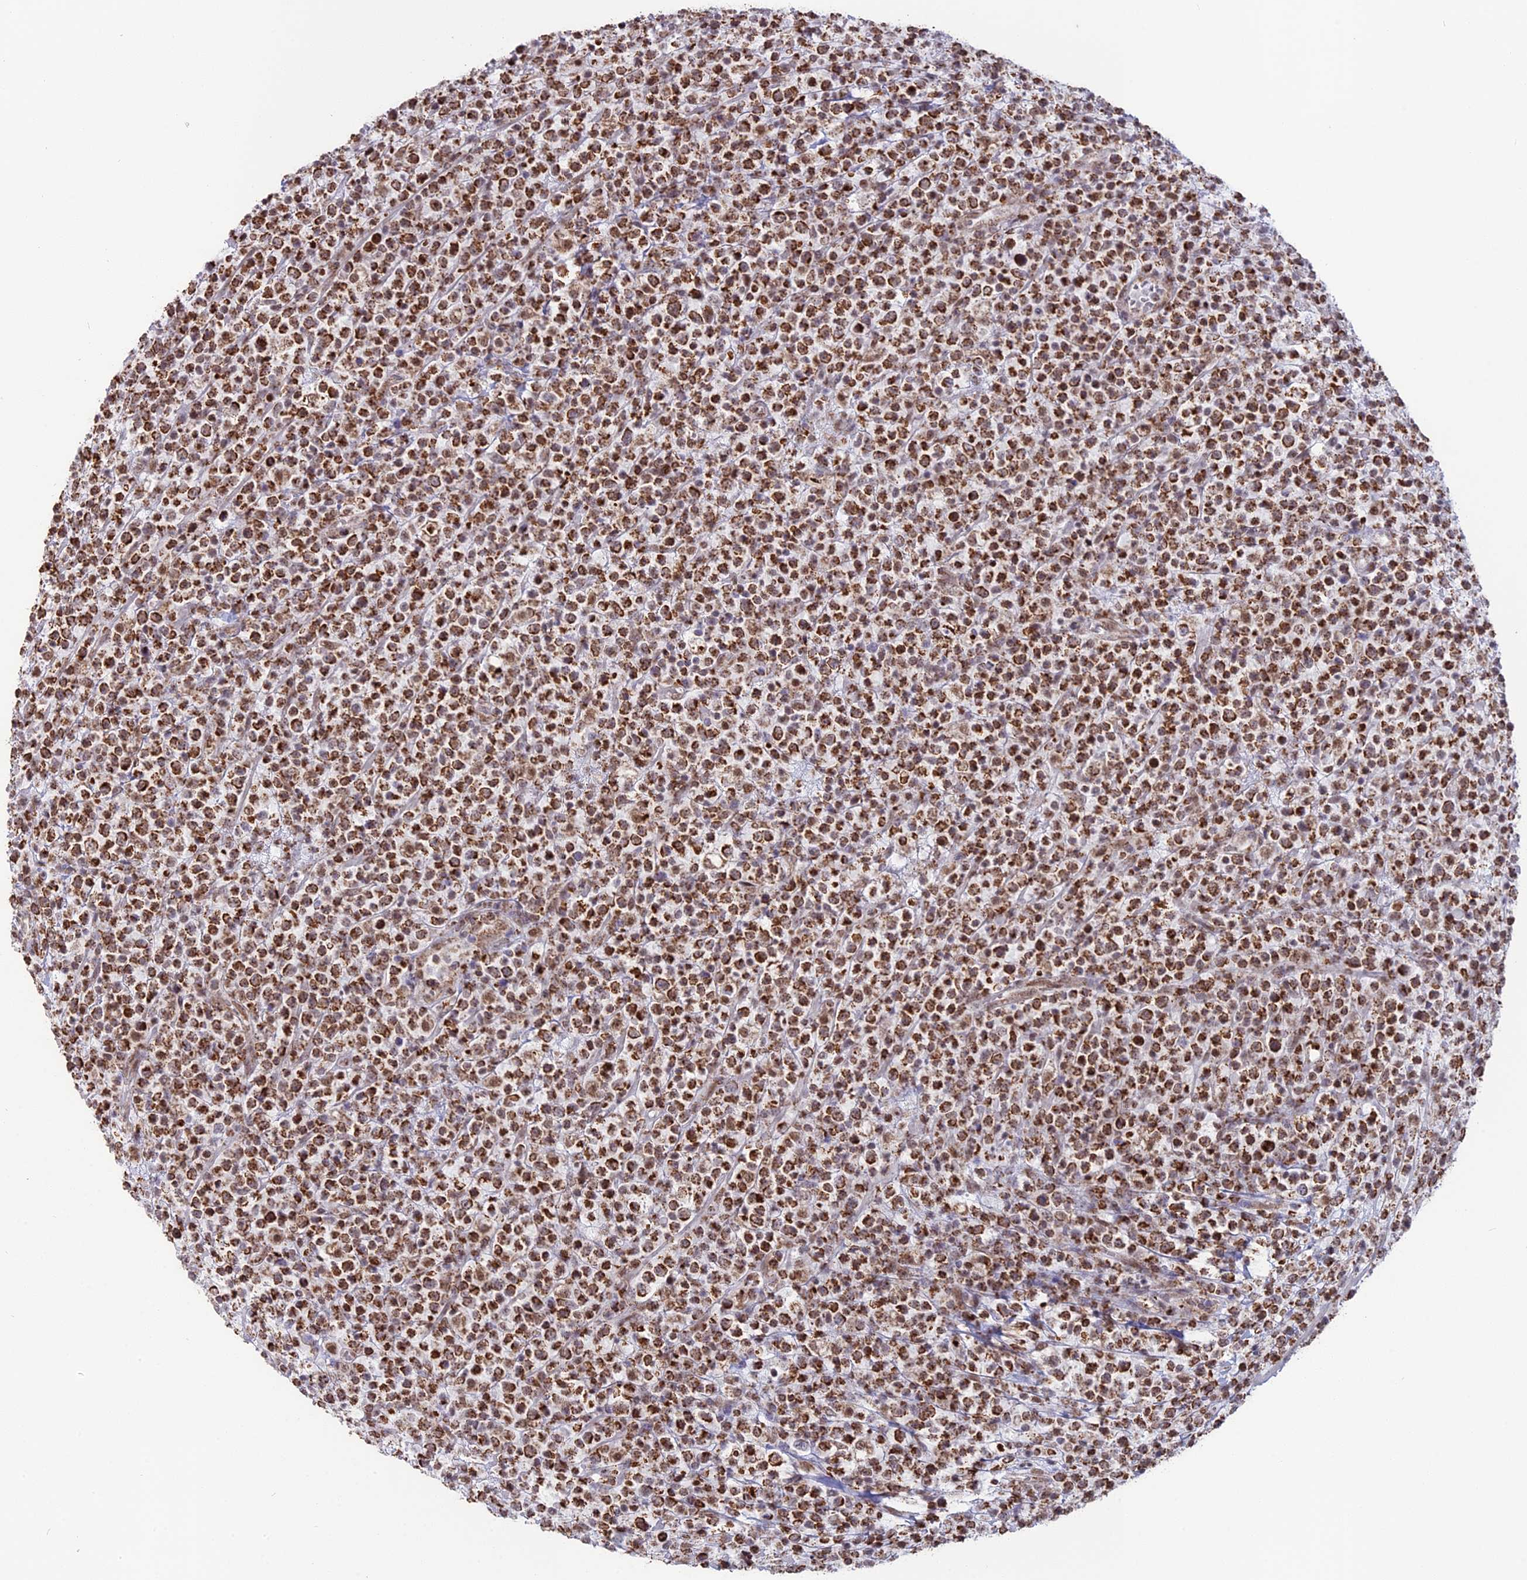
{"staining": {"intensity": "strong", "quantity": ">75%", "location": "cytoplasmic/membranous"}, "tissue": "lymphoma", "cell_type": "Tumor cells", "image_type": "cancer", "snomed": [{"axis": "morphology", "description": "Malignant lymphoma, non-Hodgkin's type, High grade"}, {"axis": "topography", "description": "Colon"}], "caption": "High-grade malignant lymphoma, non-Hodgkin's type was stained to show a protein in brown. There is high levels of strong cytoplasmic/membranous expression in approximately >75% of tumor cells.", "gene": "ARHGAP40", "patient": {"sex": "female", "age": 53}}